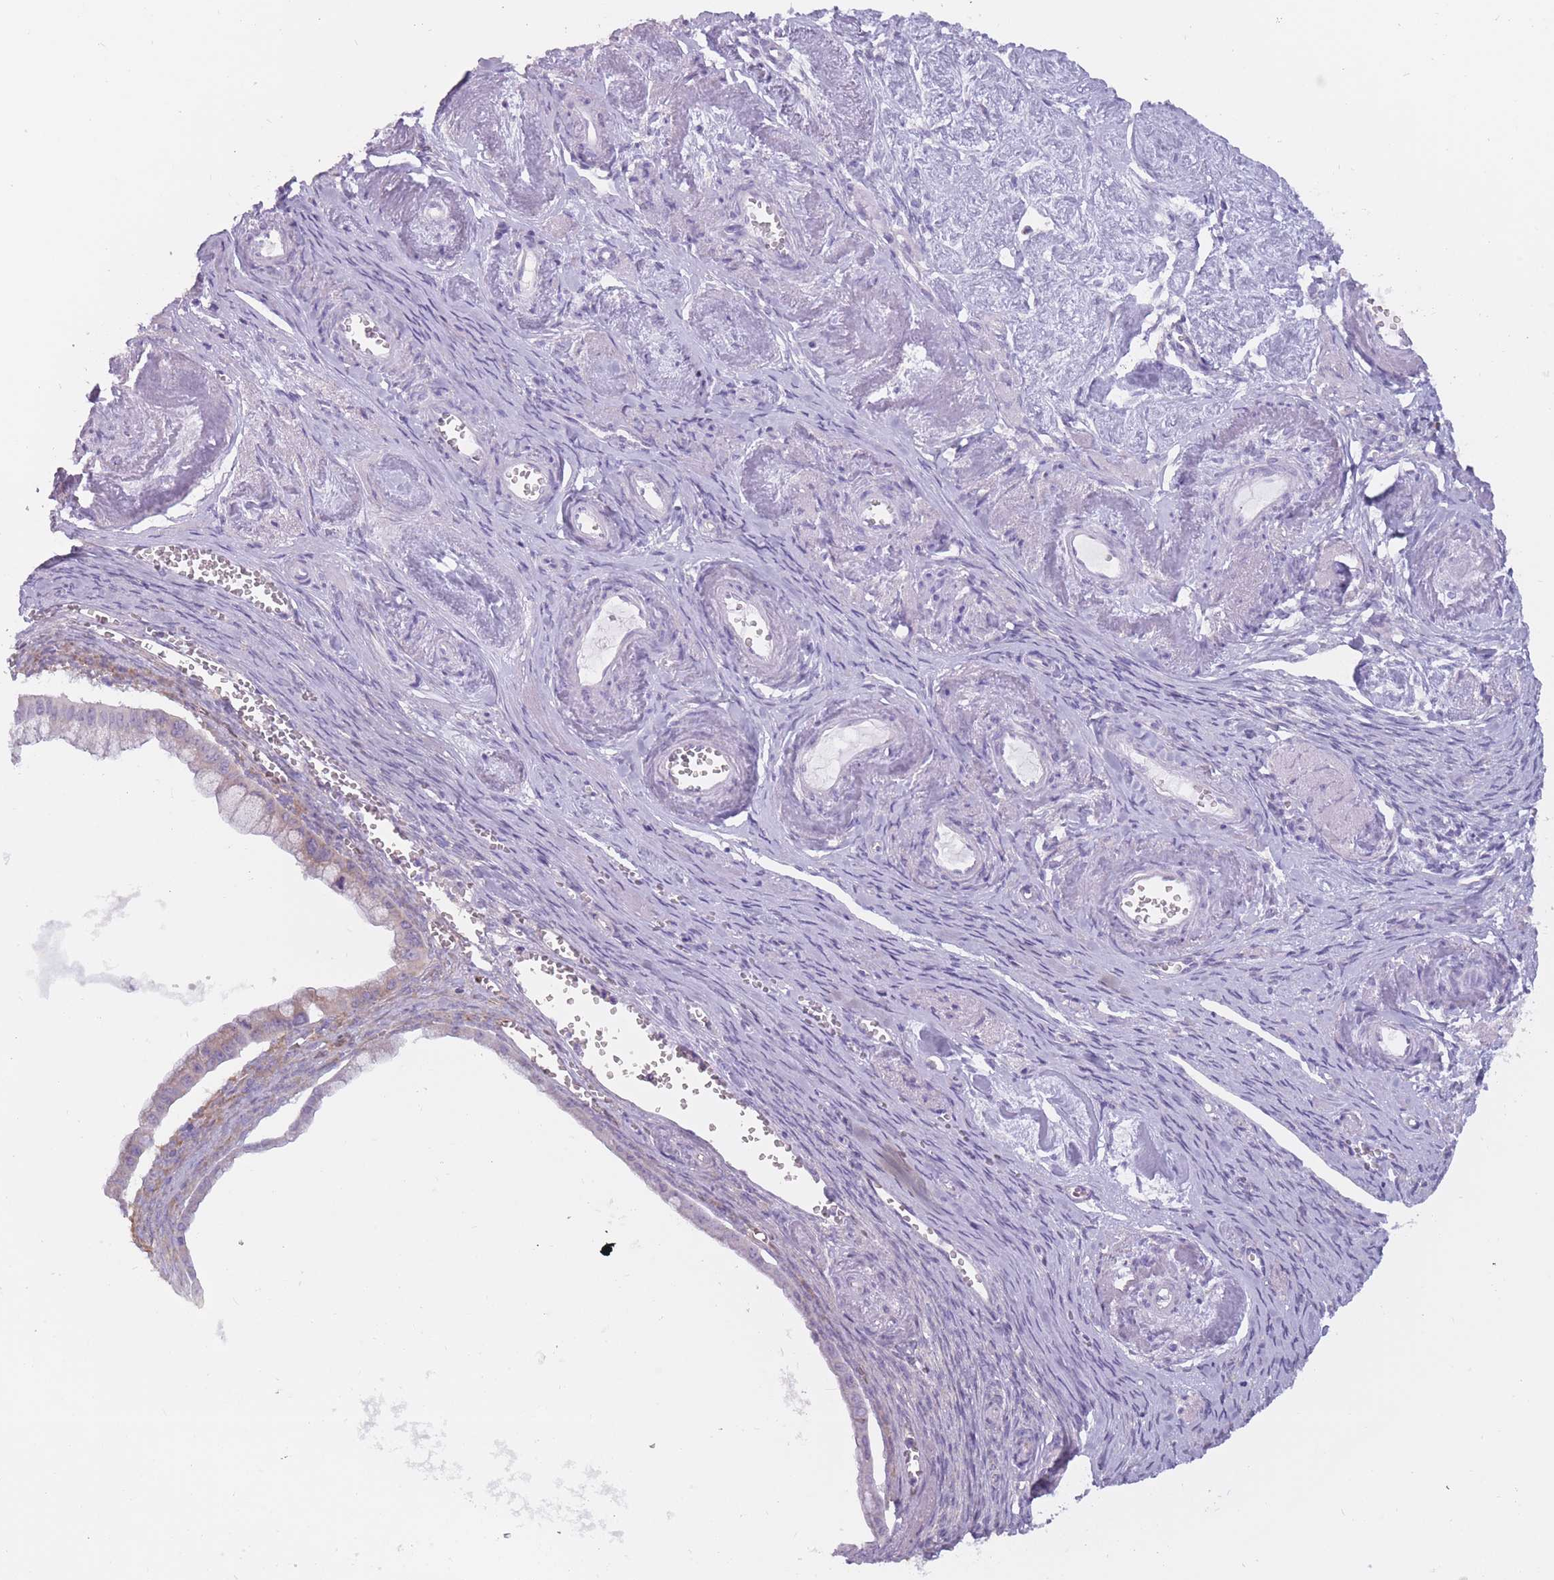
{"staining": {"intensity": "weak", "quantity": "25%-75%", "location": "cytoplasmic/membranous"}, "tissue": "ovarian cancer", "cell_type": "Tumor cells", "image_type": "cancer", "snomed": [{"axis": "morphology", "description": "Cystadenocarcinoma, mucinous, NOS"}, {"axis": "topography", "description": "Ovary"}], "caption": "Protein expression analysis of human ovarian mucinous cystadenocarcinoma reveals weak cytoplasmic/membranous positivity in approximately 25%-75% of tumor cells.", "gene": "RPL18", "patient": {"sex": "female", "age": 59}}